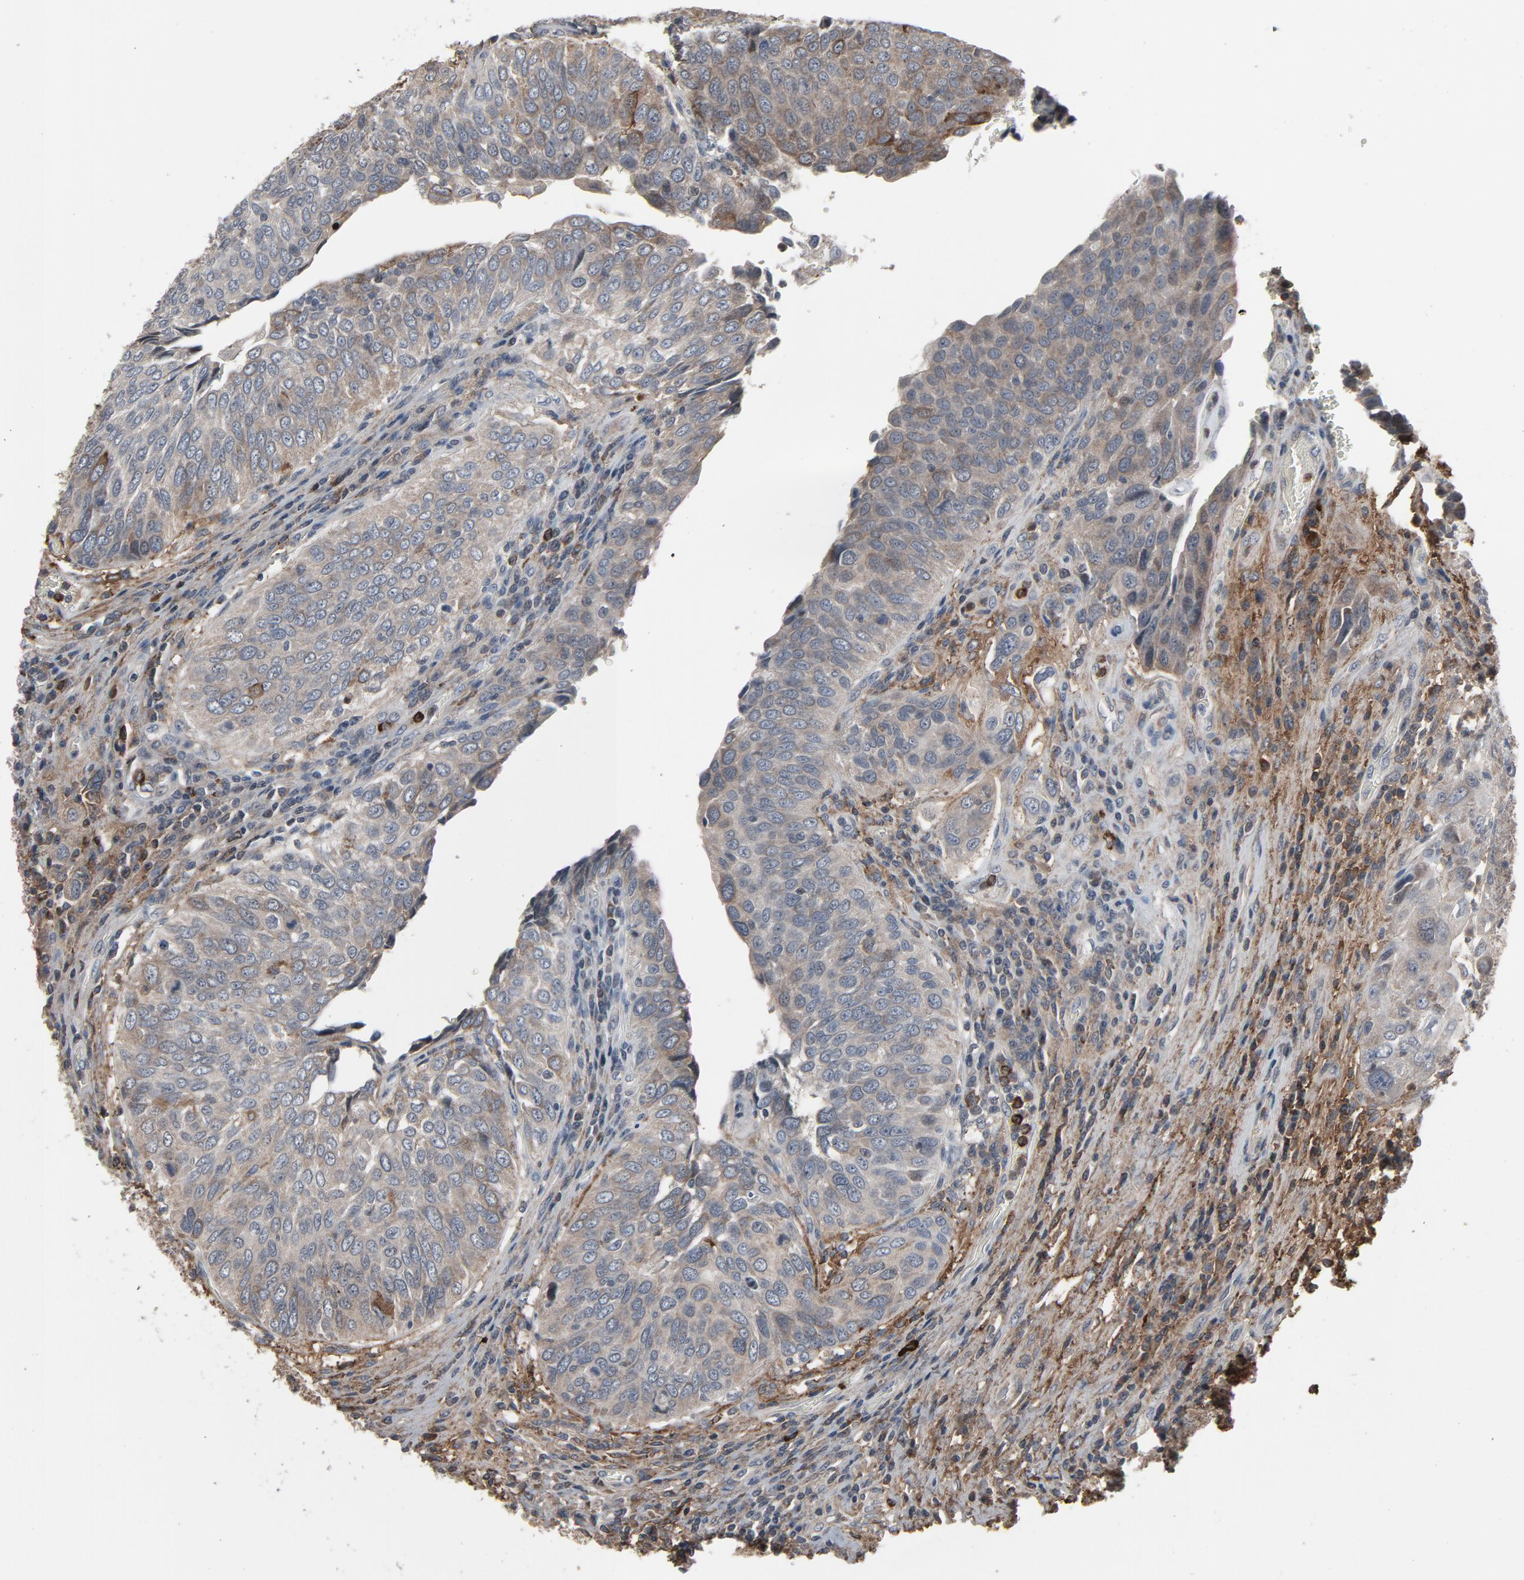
{"staining": {"intensity": "weak", "quantity": ">75%", "location": "cytoplasmic/membranous"}, "tissue": "urothelial cancer", "cell_type": "Tumor cells", "image_type": "cancer", "snomed": [{"axis": "morphology", "description": "Urothelial carcinoma, High grade"}, {"axis": "topography", "description": "Urinary bladder"}], "caption": "Urothelial carcinoma (high-grade) tissue shows weak cytoplasmic/membranous expression in about >75% of tumor cells (Brightfield microscopy of DAB IHC at high magnification).", "gene": "PDZD4", "patient": {"sex": "male", "age": 50}}